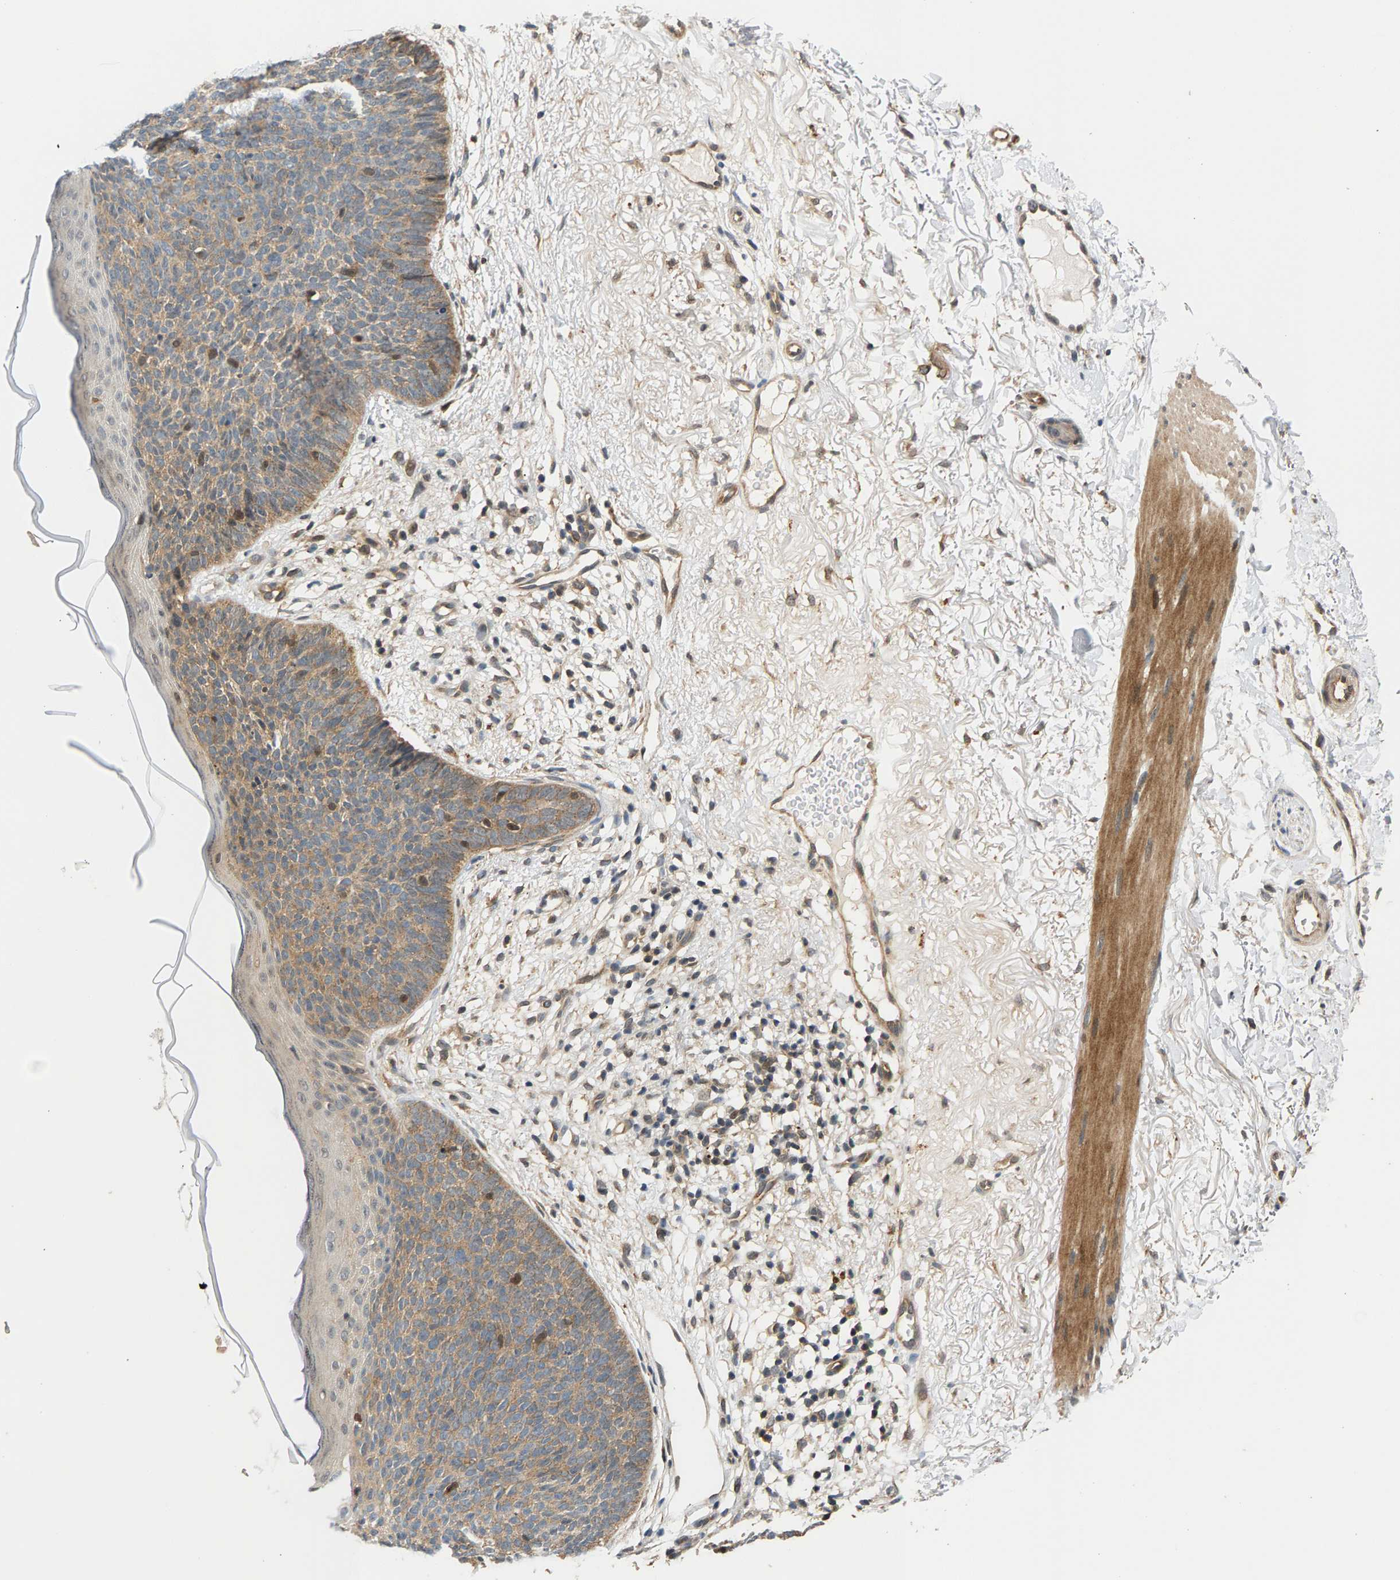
{"staining": {"intensity": "weak", "quantity": ">75%", "location": "cytoplasmic/membranous"}, "tissue": "skin cancer", "cell_type": "Tumor cells", "image_type": "cancer", "snomed": [{"axis": "morphology", "description": "Basal cell carcinoma"}, {"axis": "topography", "description": "Skin"}], "caption": "There is low levels of weak cytoplasmic/membranous staining in tumor cells of skin cancer (basal cell carcinoma), as demonstrated by immunohistochemical staining (brown color).", "gene": "MAP2K5", "patient": {"sex": "female", "age": 70}}